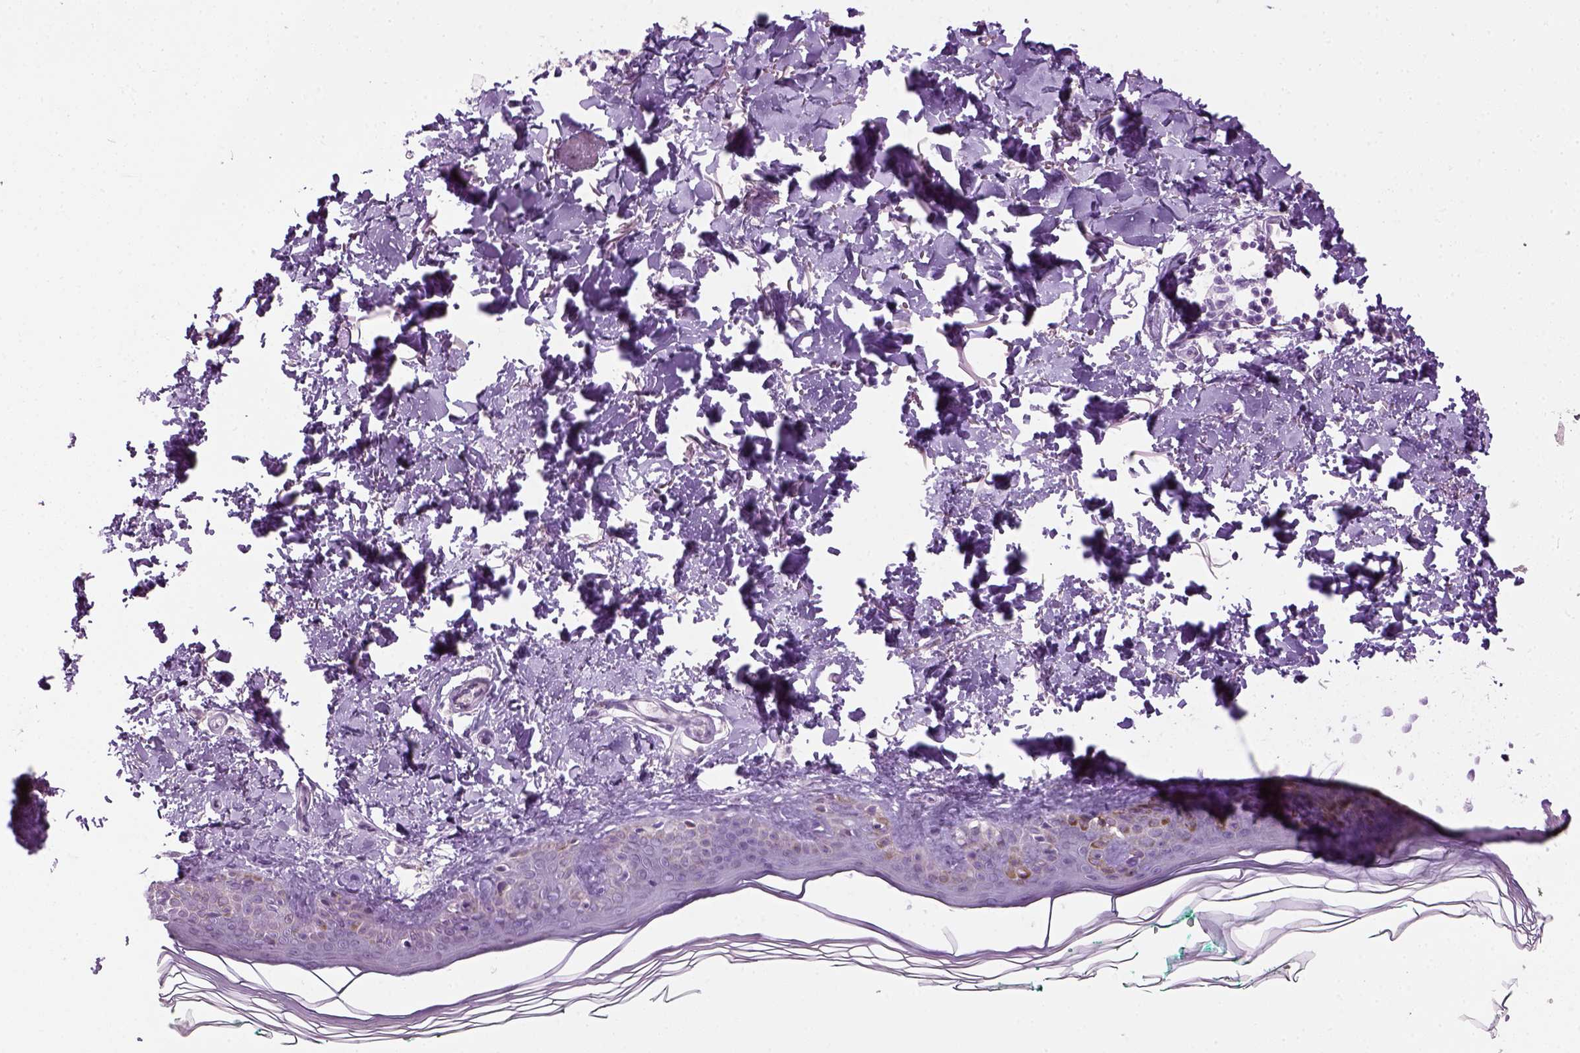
{"staining": {"intensity": "negative", "quantity": "none", "location": "none"}, "tissue": "skin", "cell_type": "Fibroblasts", "image_type": "normal", "snomed": [{"axis": "morphology", "description": "Normal tissue, NOS"}, {"axis": "topography", "description": "Skin"}, {"axis": "topography", "description": "Peripheral nerve tissue"}], "caption": "Human skin stained for a protein using immunohistochemistry (IHC) demonstrates no staining in fibroblasts.", "gene": "GABRB2", "patient": {"sex": "female", "age": 45}}